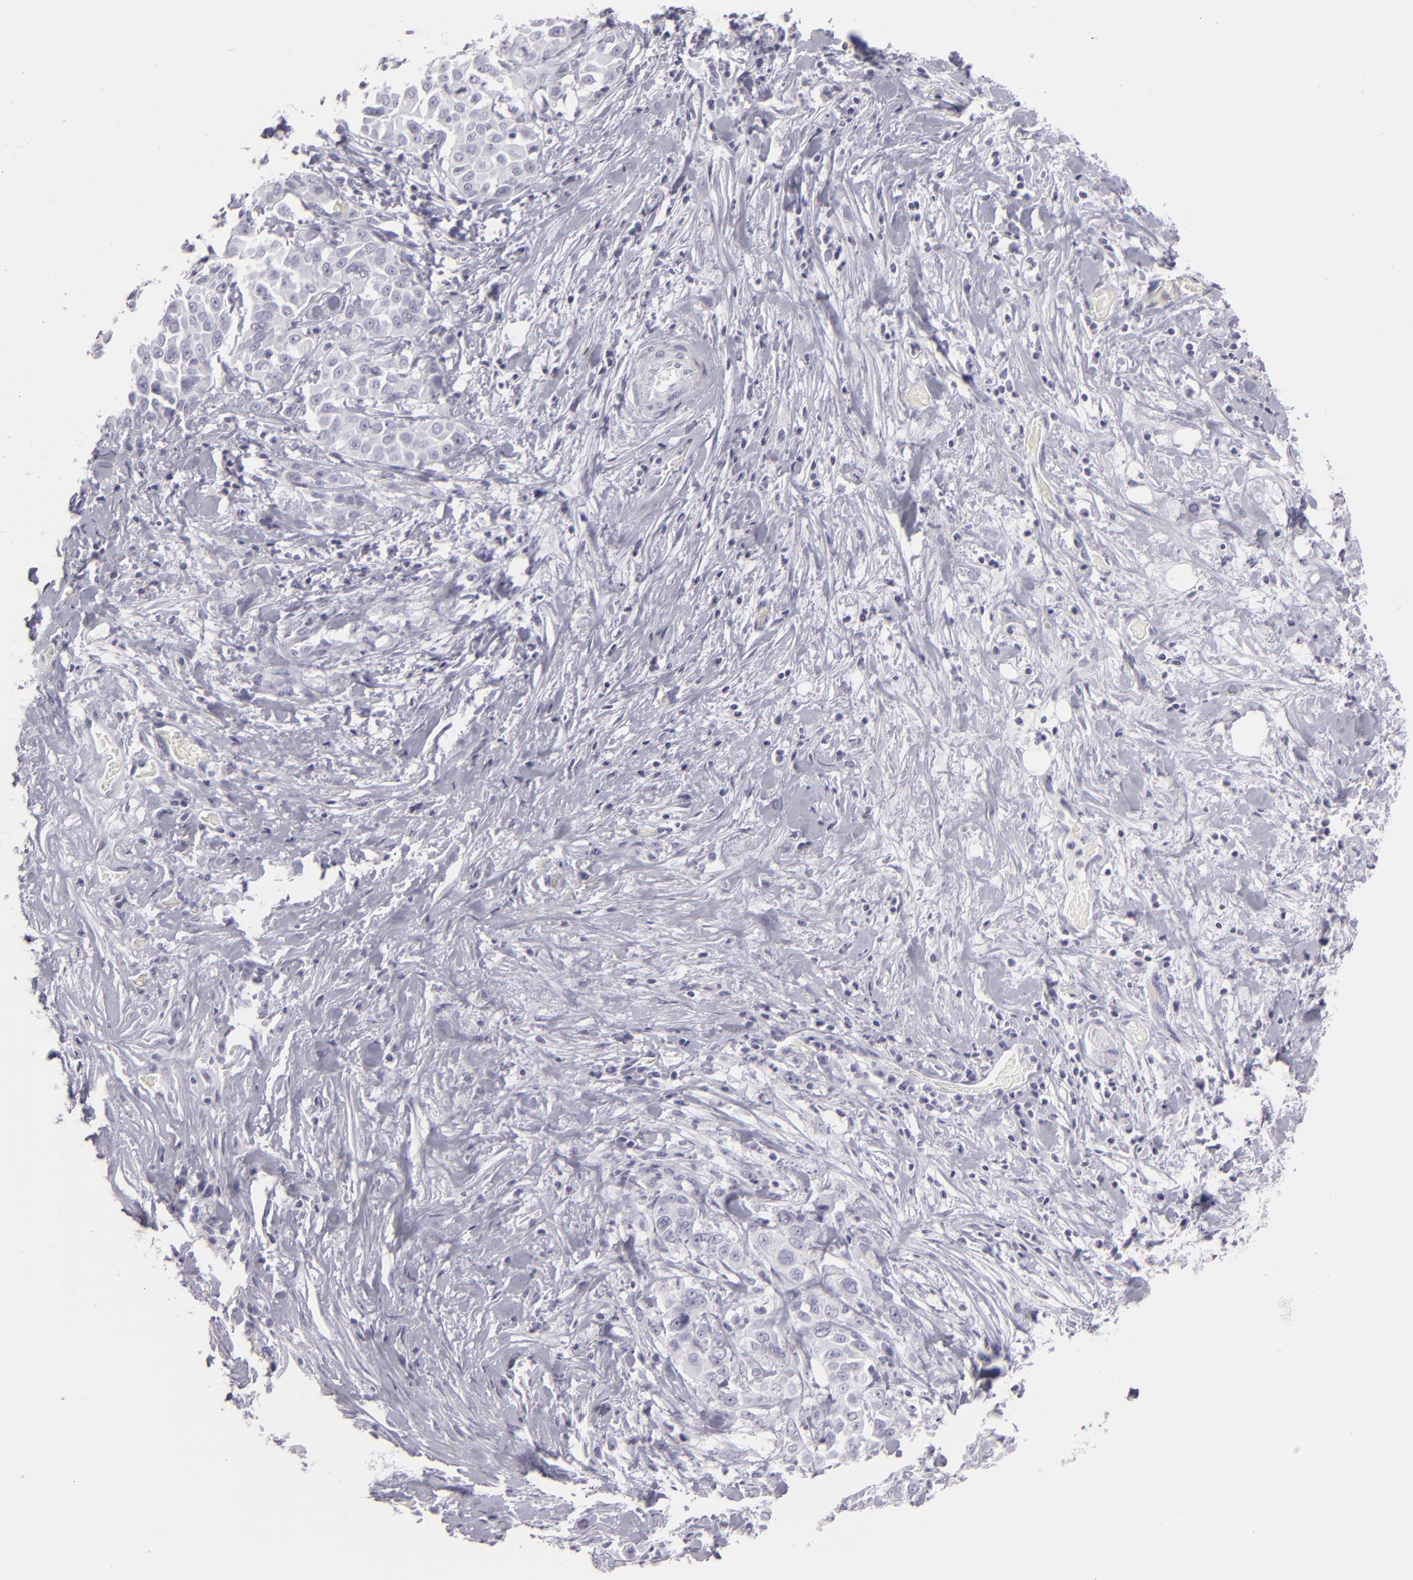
{"staining": {"intensity": "negative", "quantity": "none", "location": "none"}, "tissue": "pancreatic cancer", "cell_type": "Tumor cells", "image_type": "cancer", "snomed": [{"axis": "morphology", "description": "Adenocarcinoma, NOS"}, {"axis": "topography", "description": "Pancreas"}], "caption": "The immunohistochemistry (IHC) image has no significant positivity in tumor cells of pancreatic adenocarcinoma tissue.", "gene": "FLG", "patient": {"sex": "female", "age": 52}}